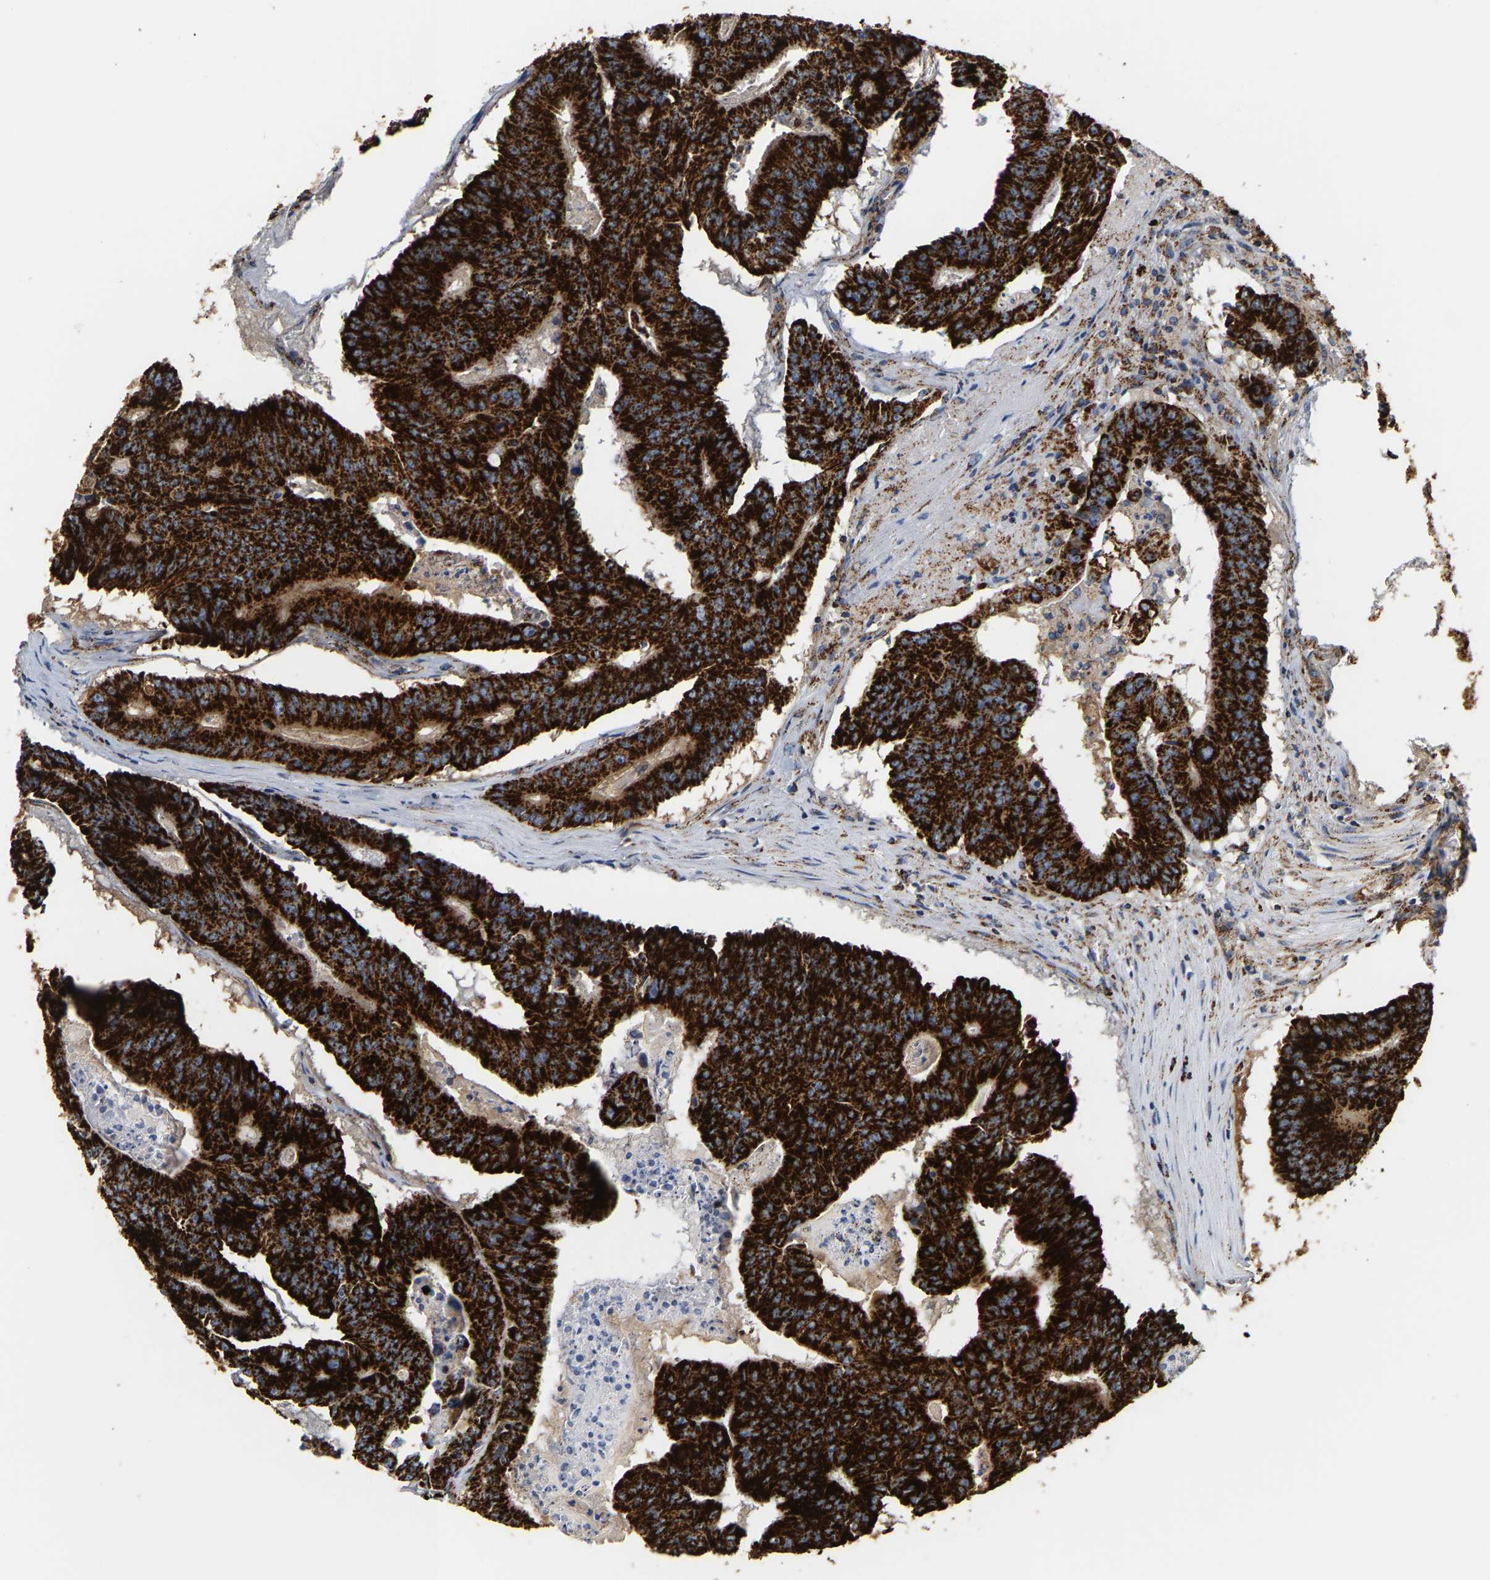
{"staining": {"intensity": "strong", "quantity": ">75%", "location": "cytoplasmic/membranous"}, "tissue": "colorectal cancer", "cell_type": "Tumor cells", "image_type": "cancer", "snomed": [{"axis": "morphology", "description": "Adenocarcinoma, NOS"}, {"axis": "topography", "description": "Colon"}], "caption": "Immunohistochemistry staining of colorectal cancer (adenocarcinoma), which reveals high levels of strong cytoplasmic/membranous expression in about >75% of tumor cells indicating strong cytoplasmic/membranous protein positivity. The staining was performed using DAB (3,3'-diaminobenzidine) (brown) for protein detection and nuclei were counterstained in hematoxylin (blue).", "gene": "SHMT2", "patient": {"sex": "male", "age": 87}}